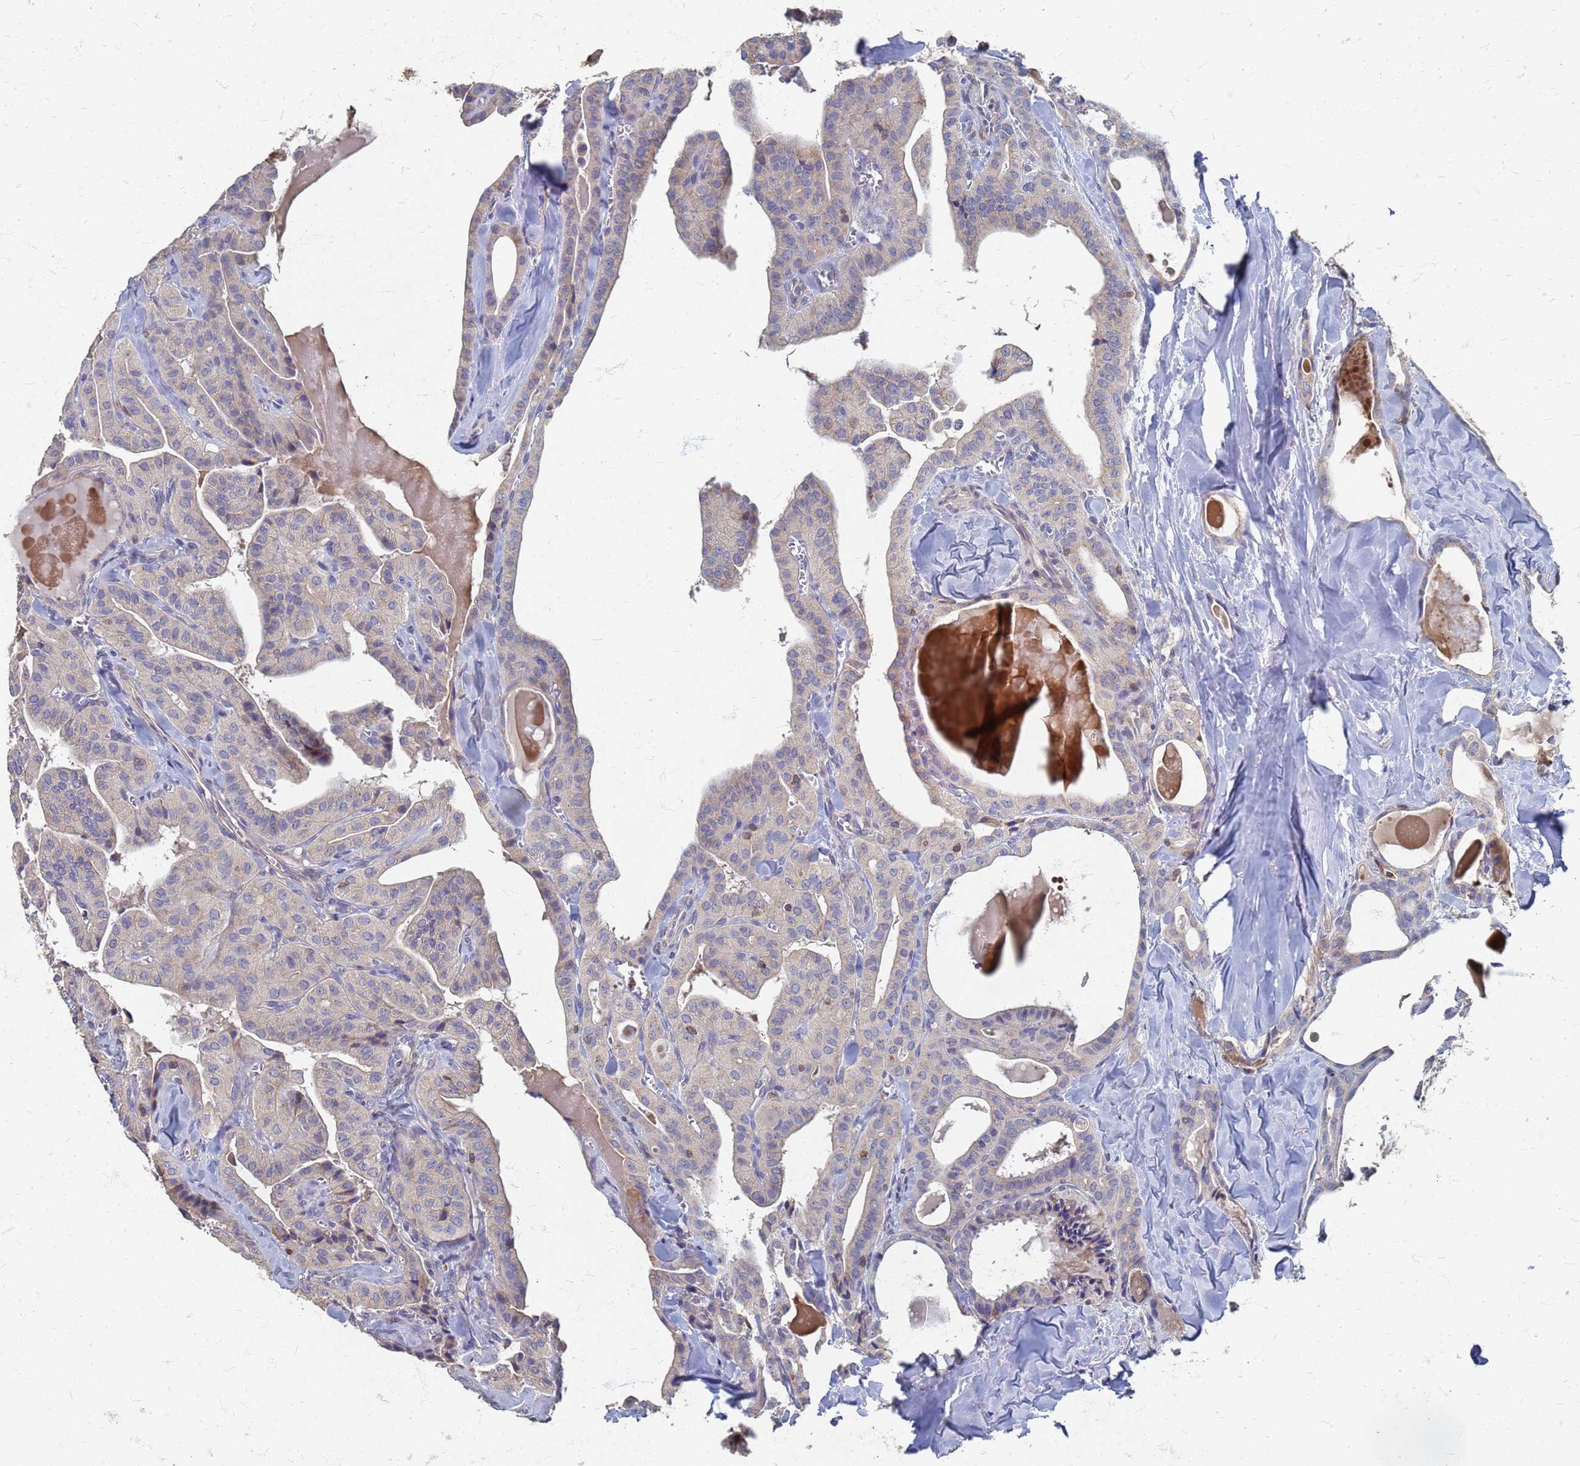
{"staining": {"intensity": "negative", "quantity": "none", "location": "none"}, "tissue": "thyroid cancer", "cell_type": "Tumor cells", "image_type": "cancer", "snomed": [{"axis": "morphology", "description": "Papillary adenocarcinoma, NOS"}, {"axis": "topography", "description": "Thyroid gland"}], "caption": "Immunohistochemistry (IHC) histopathology image of human thyroid cancer (papillary adenocarcinoma) stained for a protein (brown), which exhibits no expression in tumor cells. (DAB (3,3'-diaminobenzidine) immunohistochemistry (IHC), high magnification).", "gene": "KRCC1", "patient": {"sex": "male", "age": 52}}